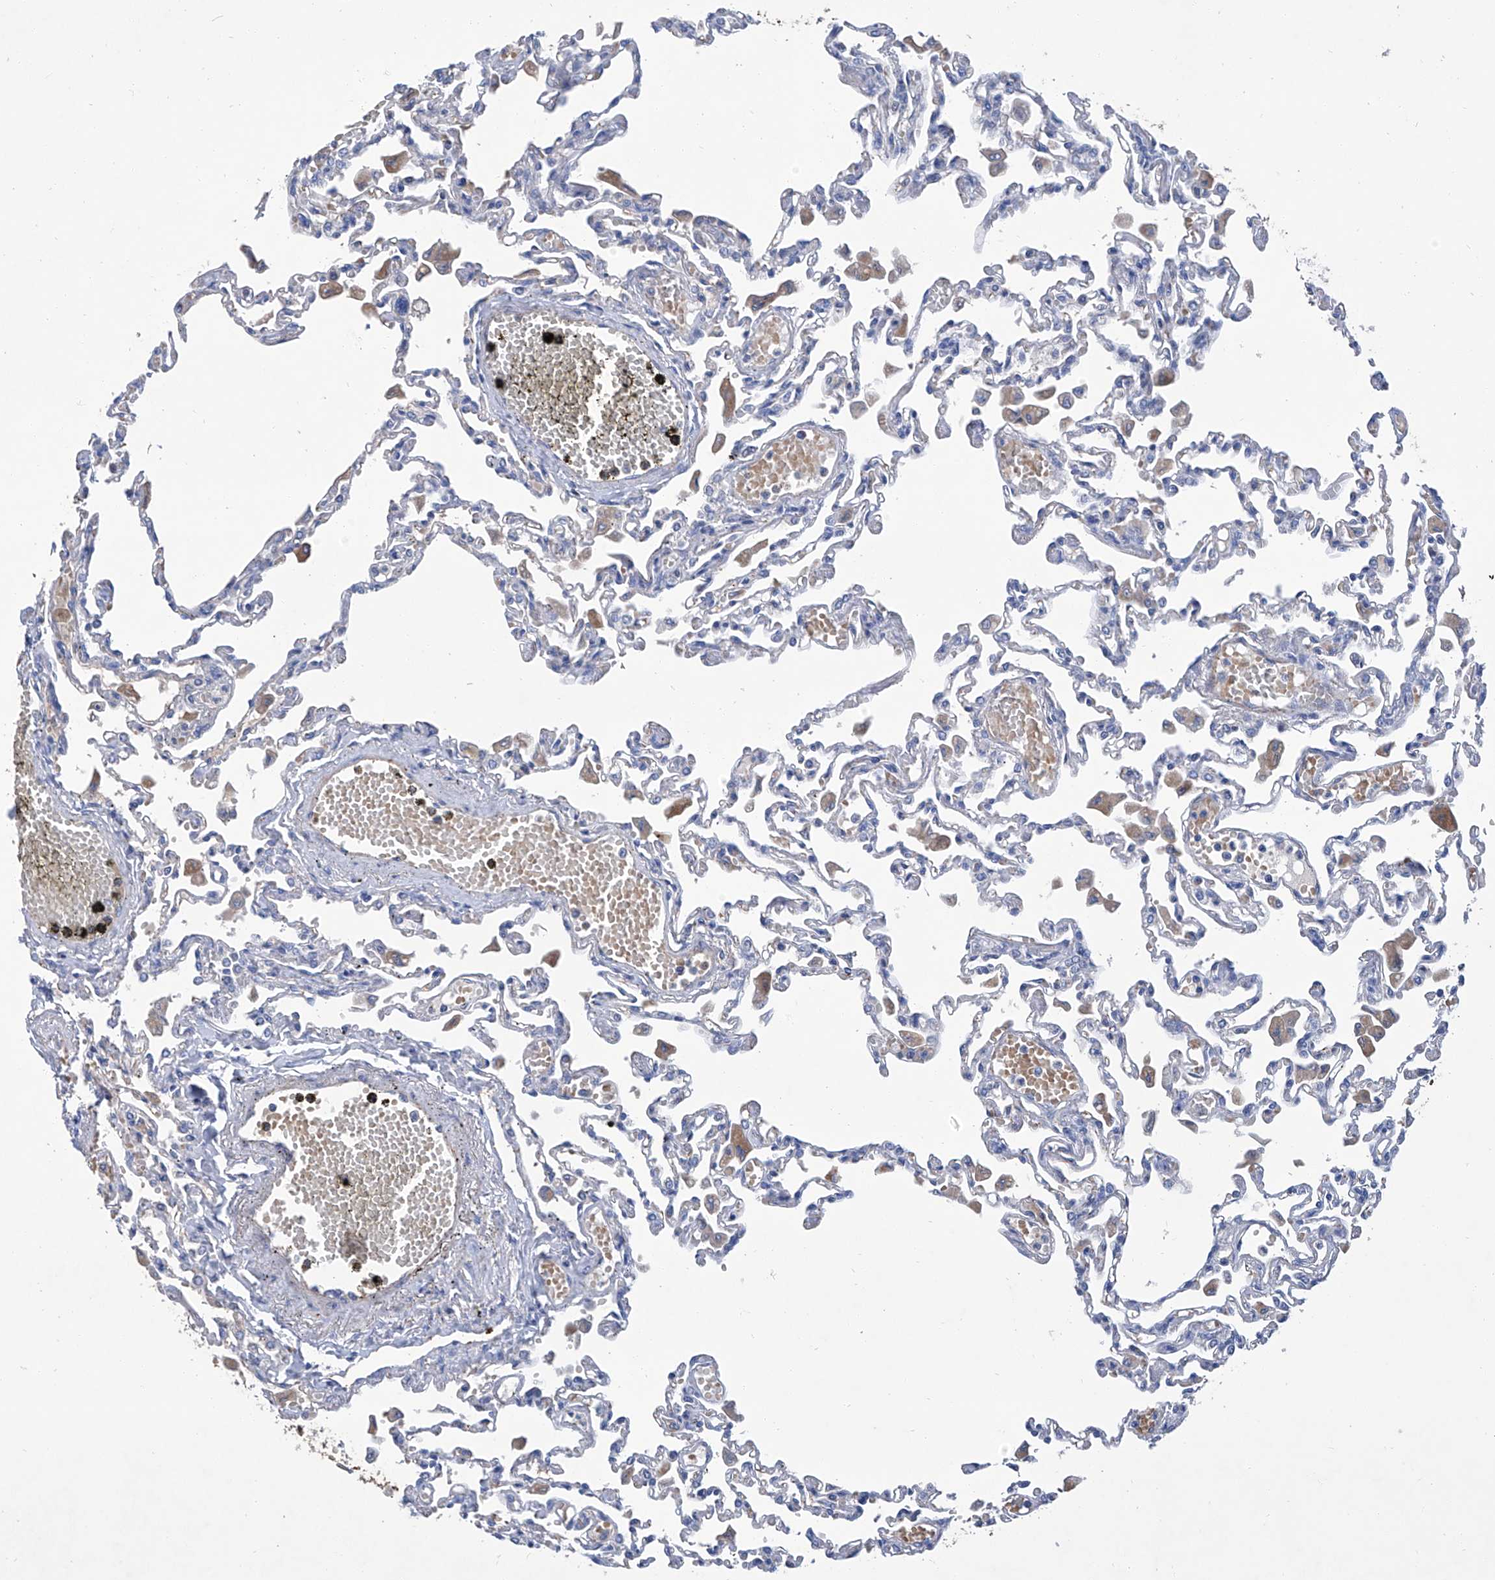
{"staining": {"intensity": "negative", "quantity": "none", "location": "none"}, "tissue": "lung", "cell_type": "Alveolar cells", "image_type": "normal", "snomed": [{"axis": "morphology", "description": "Normal tissue, NOS"}, {"axis": "topography", "description": "Bronchus"}, {"axis": "topography", "description": "Lung"}], "caption": "There is no significant expression in alveolar cells of lung.", "gene": "GPT", "patient": {"sex": "female", "age": 49}}